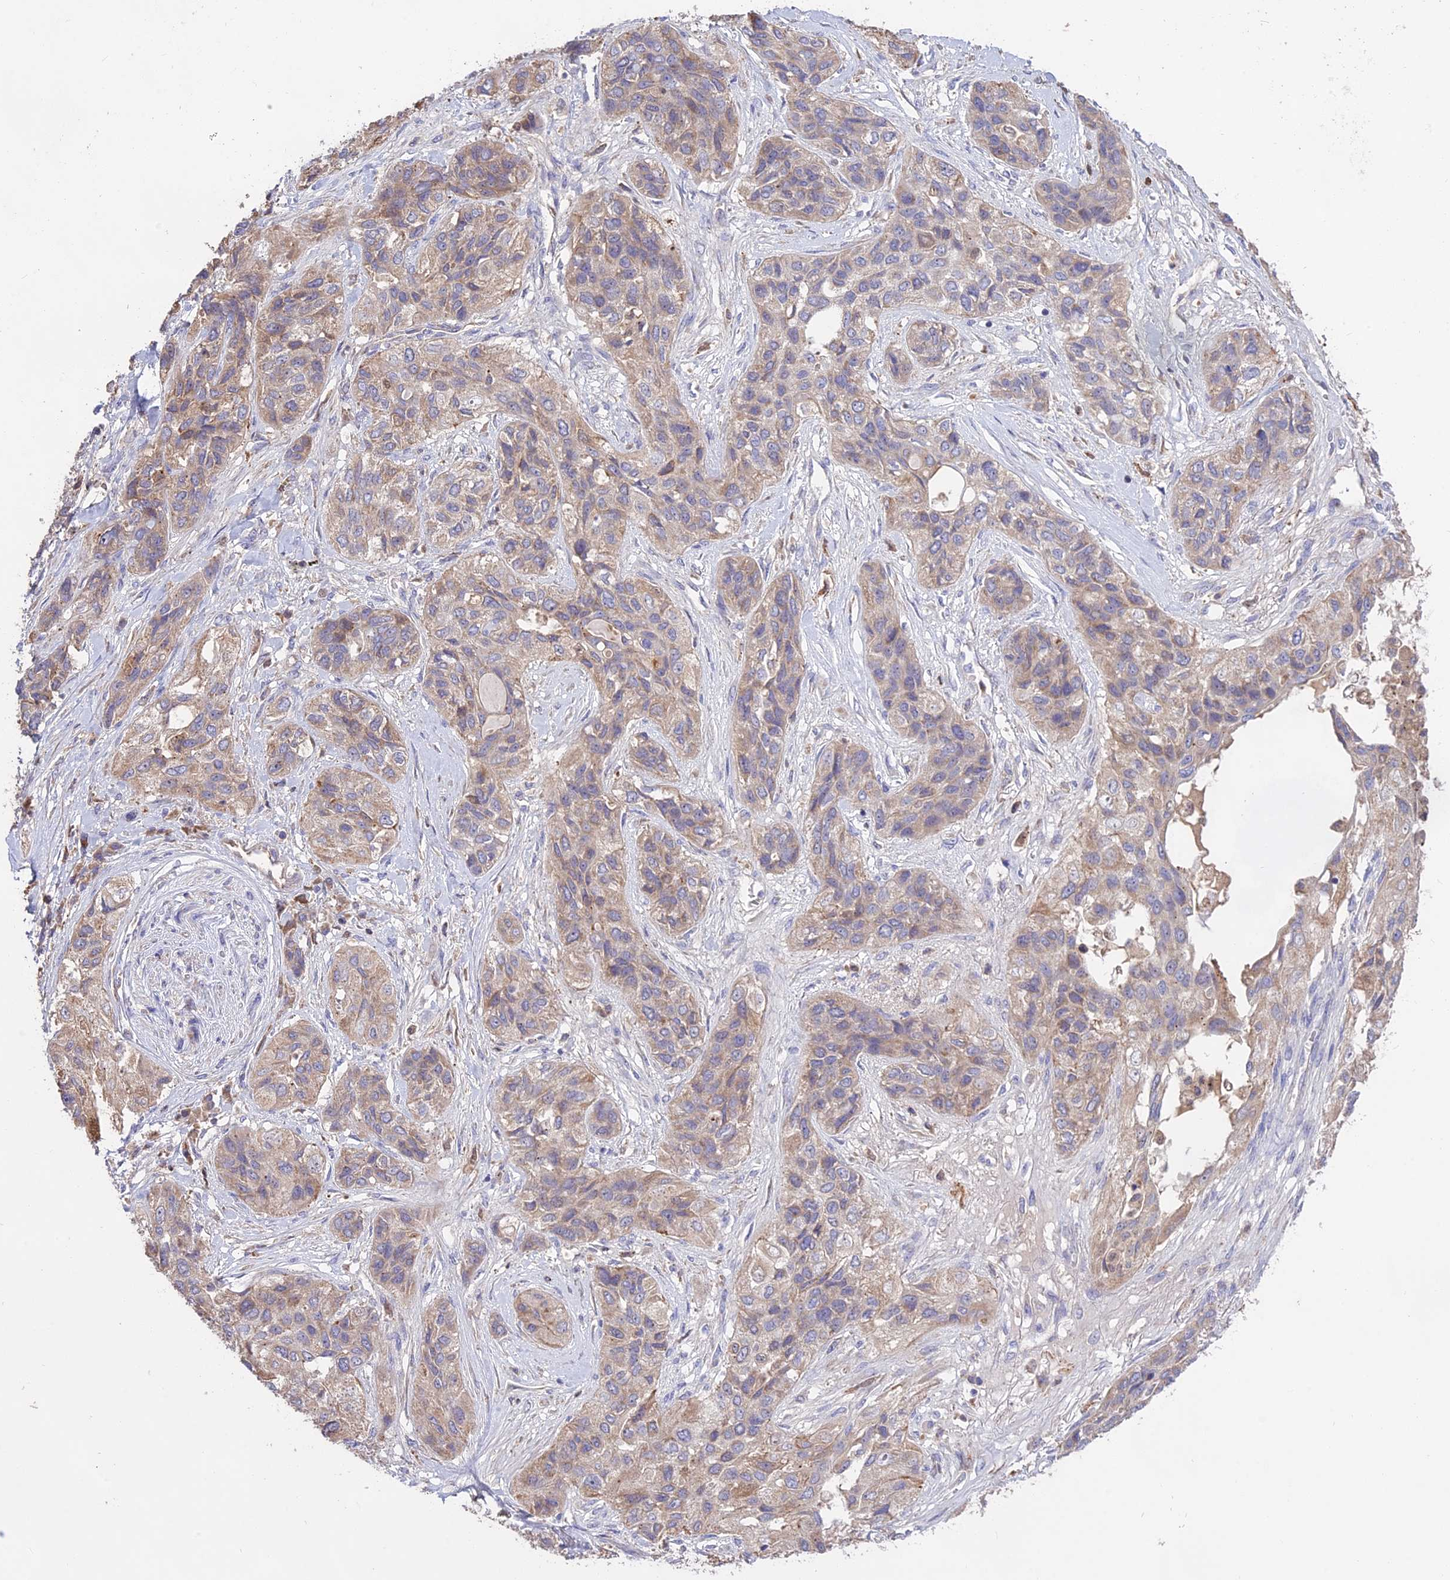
{"staining": {"intensity": "weak", "quantity": "<25%", "location": "cytoplasmic/membranous"}, "tissue": "lung cancer", "cell_type": "Tumor cells", "image_type": "cancer", "snomed": [{"axis": "morphology", "description": "Squamous cell carcinoma, NOS"}, {"axis": "topography", "description": "Lung"}], "caption": "The immunohistochemistry photomicrograph has no significant staining in tumor cells of squamous cell carcinoma (lung) tissue.", "gene": "NUDT8", "patient": {"sex": "female", "age": 70}}